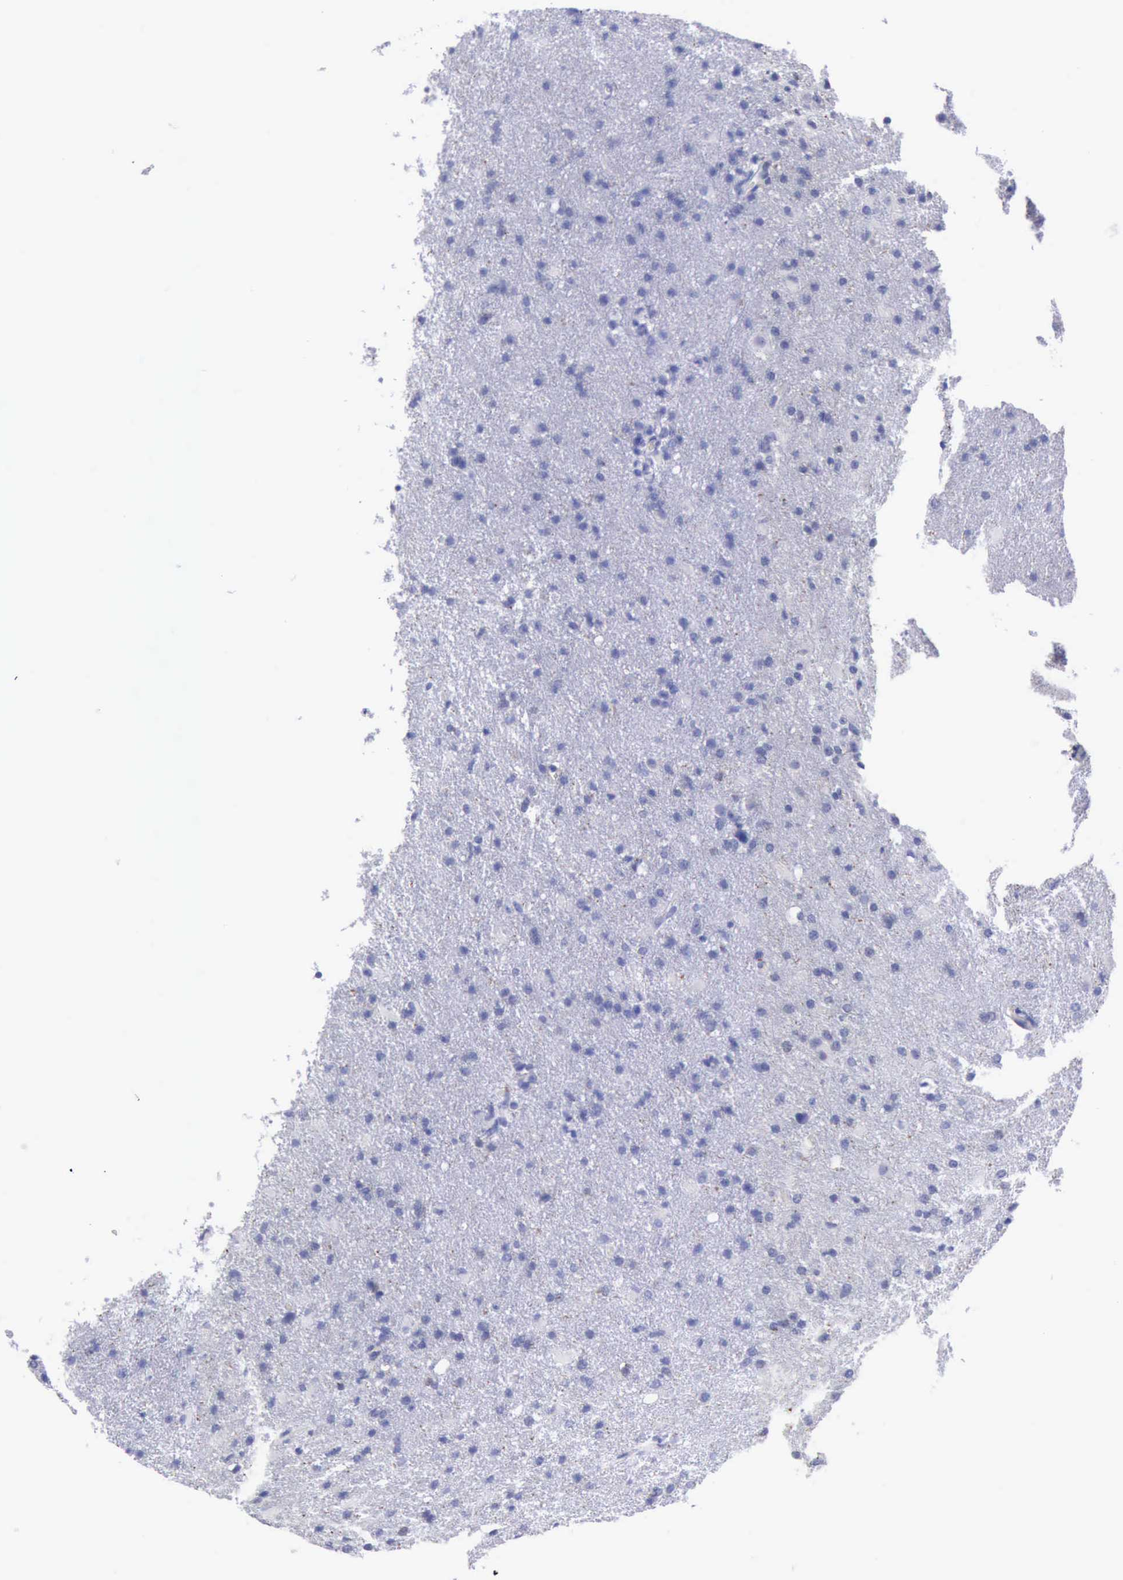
{"staining": {"intensity": "negative", "quantity": "none", "location": "none"}, "tissue": "glioma", "cell_type": "Tumor cells", "image_type": "cancer", "snomed": [{"axis": "morphology", "description": "Glioma, malignant, High grade"}, {"axis": "topography", "description": "Brain"}], "caption": "Tumor cells show no significant protein positivity in glioma.", "gene": "CSTA", "patient": {"sex": "male", "age": 68}}